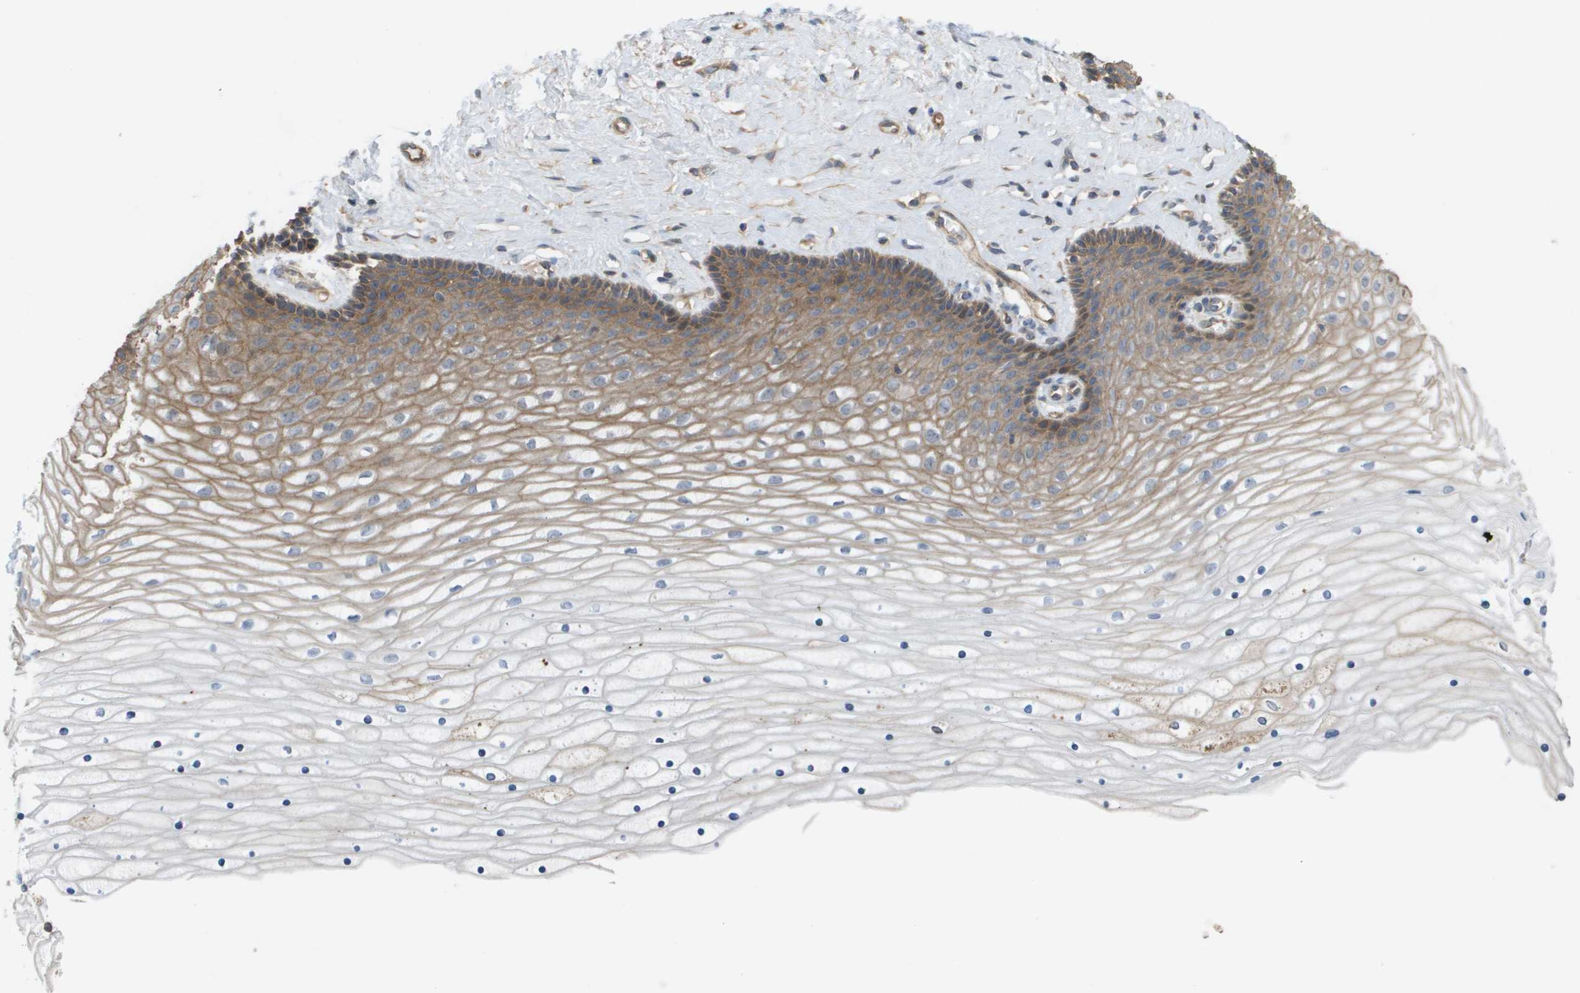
{"staining": {"intensity": "moderate", "quantity": ">75%", "location": "cytoplasmic/membranous"}, "tissue": "cervix", "cell_type": "Glandular cells", "image_type": "normal", "snomed": [{"axis": "morphology", "description": "Normal tissue, NOS"}, {"axis": "topography", "description": "Cervix"}], "caption": "Cervix stained for a protein demonstrates moderate cytoplasmic/membranous positivity in glandular cells.", "gene": "MTARC2", "patient": {"sex": "female", "age": 39}}